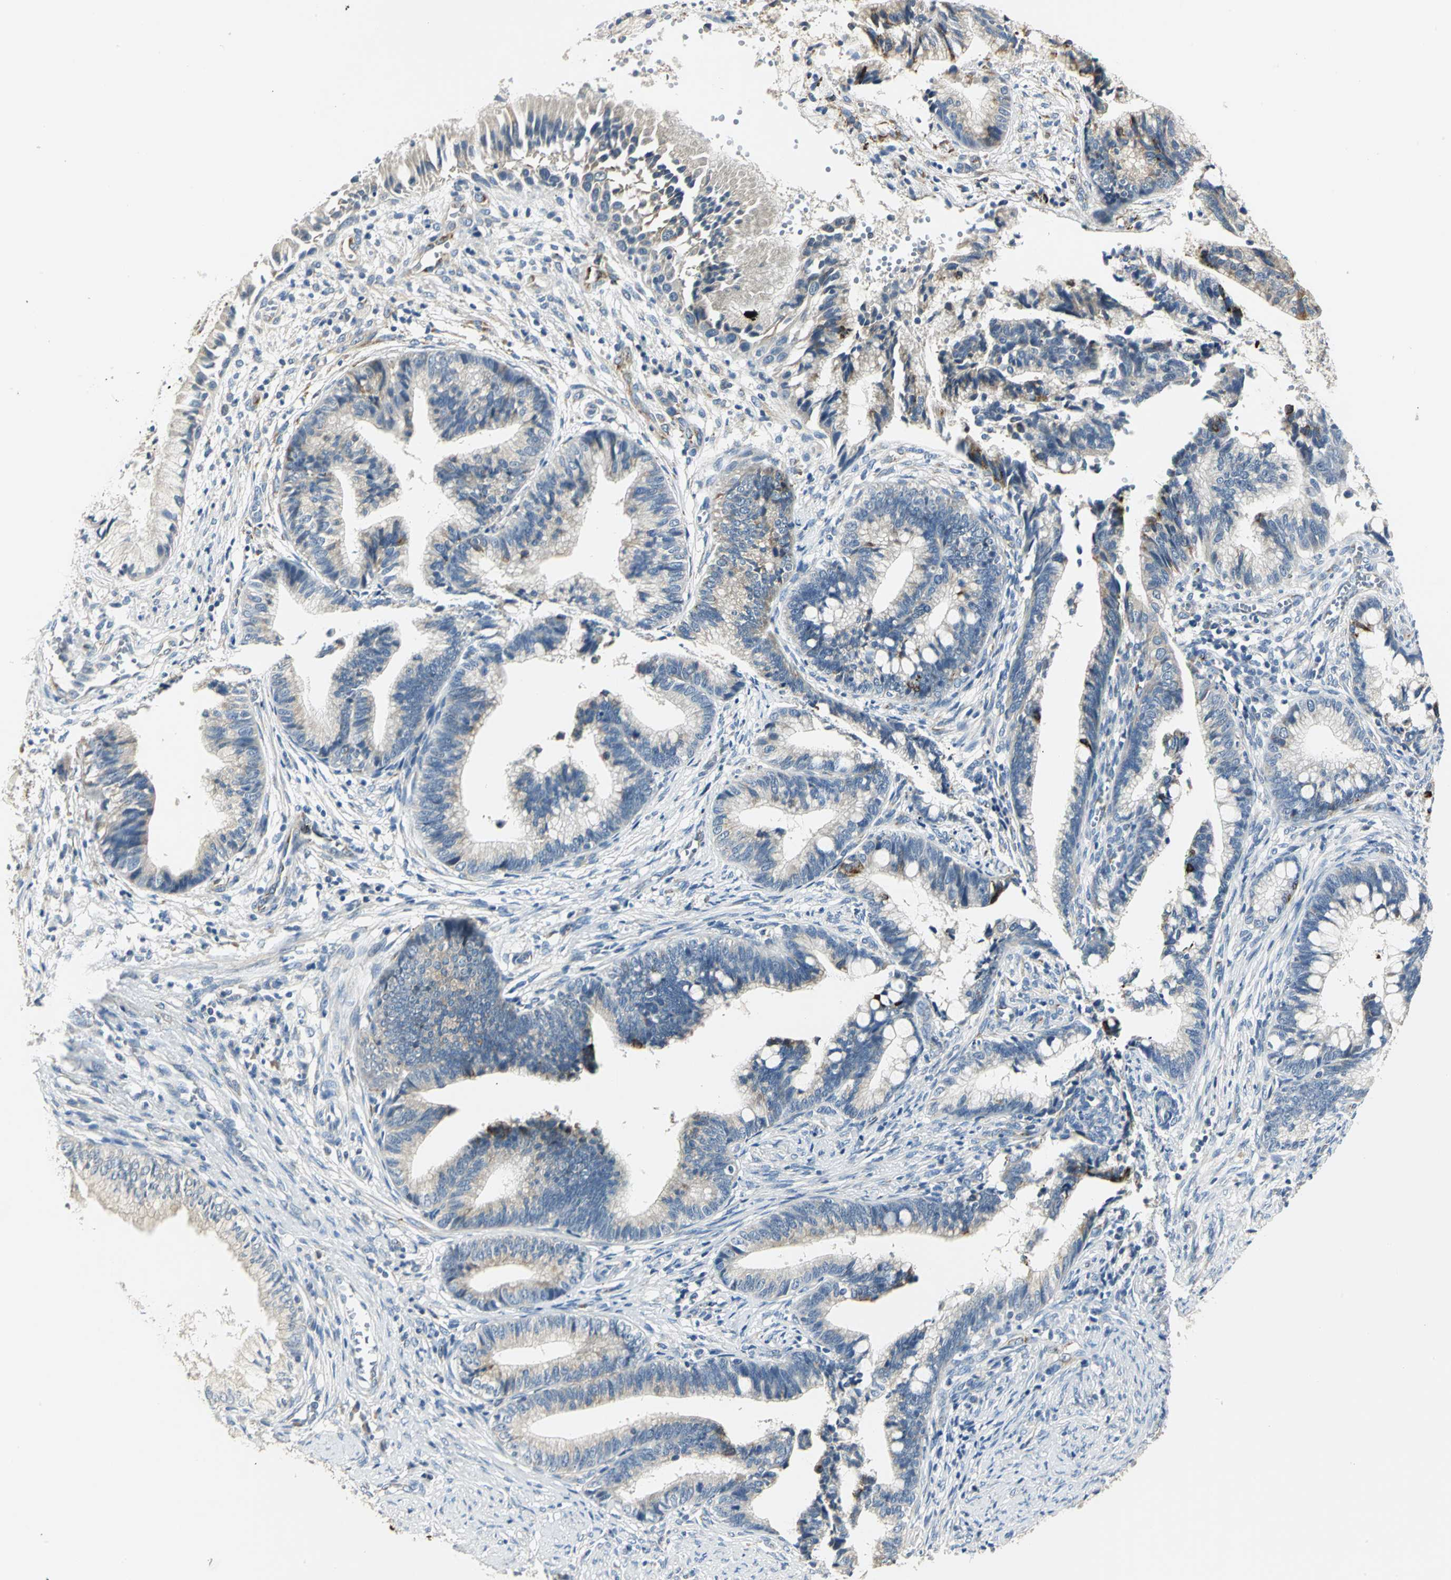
{"staining": {"intensity": "weak", "quantity": "25%-75%", "location": "cytoplasmic/membranous"}, "tissue": "cervical cancer", "cell_type": "Tumor cells", "image_type": "cancer", "snomed": [{"axis": "morphology", "description": "Adenocarcinoma, NOS"}, {"axis": "topography", "description": "Cervix"}], "caption": "Cervical cancer (adenocarcinoma) stained with DAB immunohistochemistry (IHC) reveals low levels of weak cytoplasmic/membranous positivity in approximately 25%-75% of tumor cells.", "gene": "B3GNT2", "patient": {"sex": "female", "age": 36}}